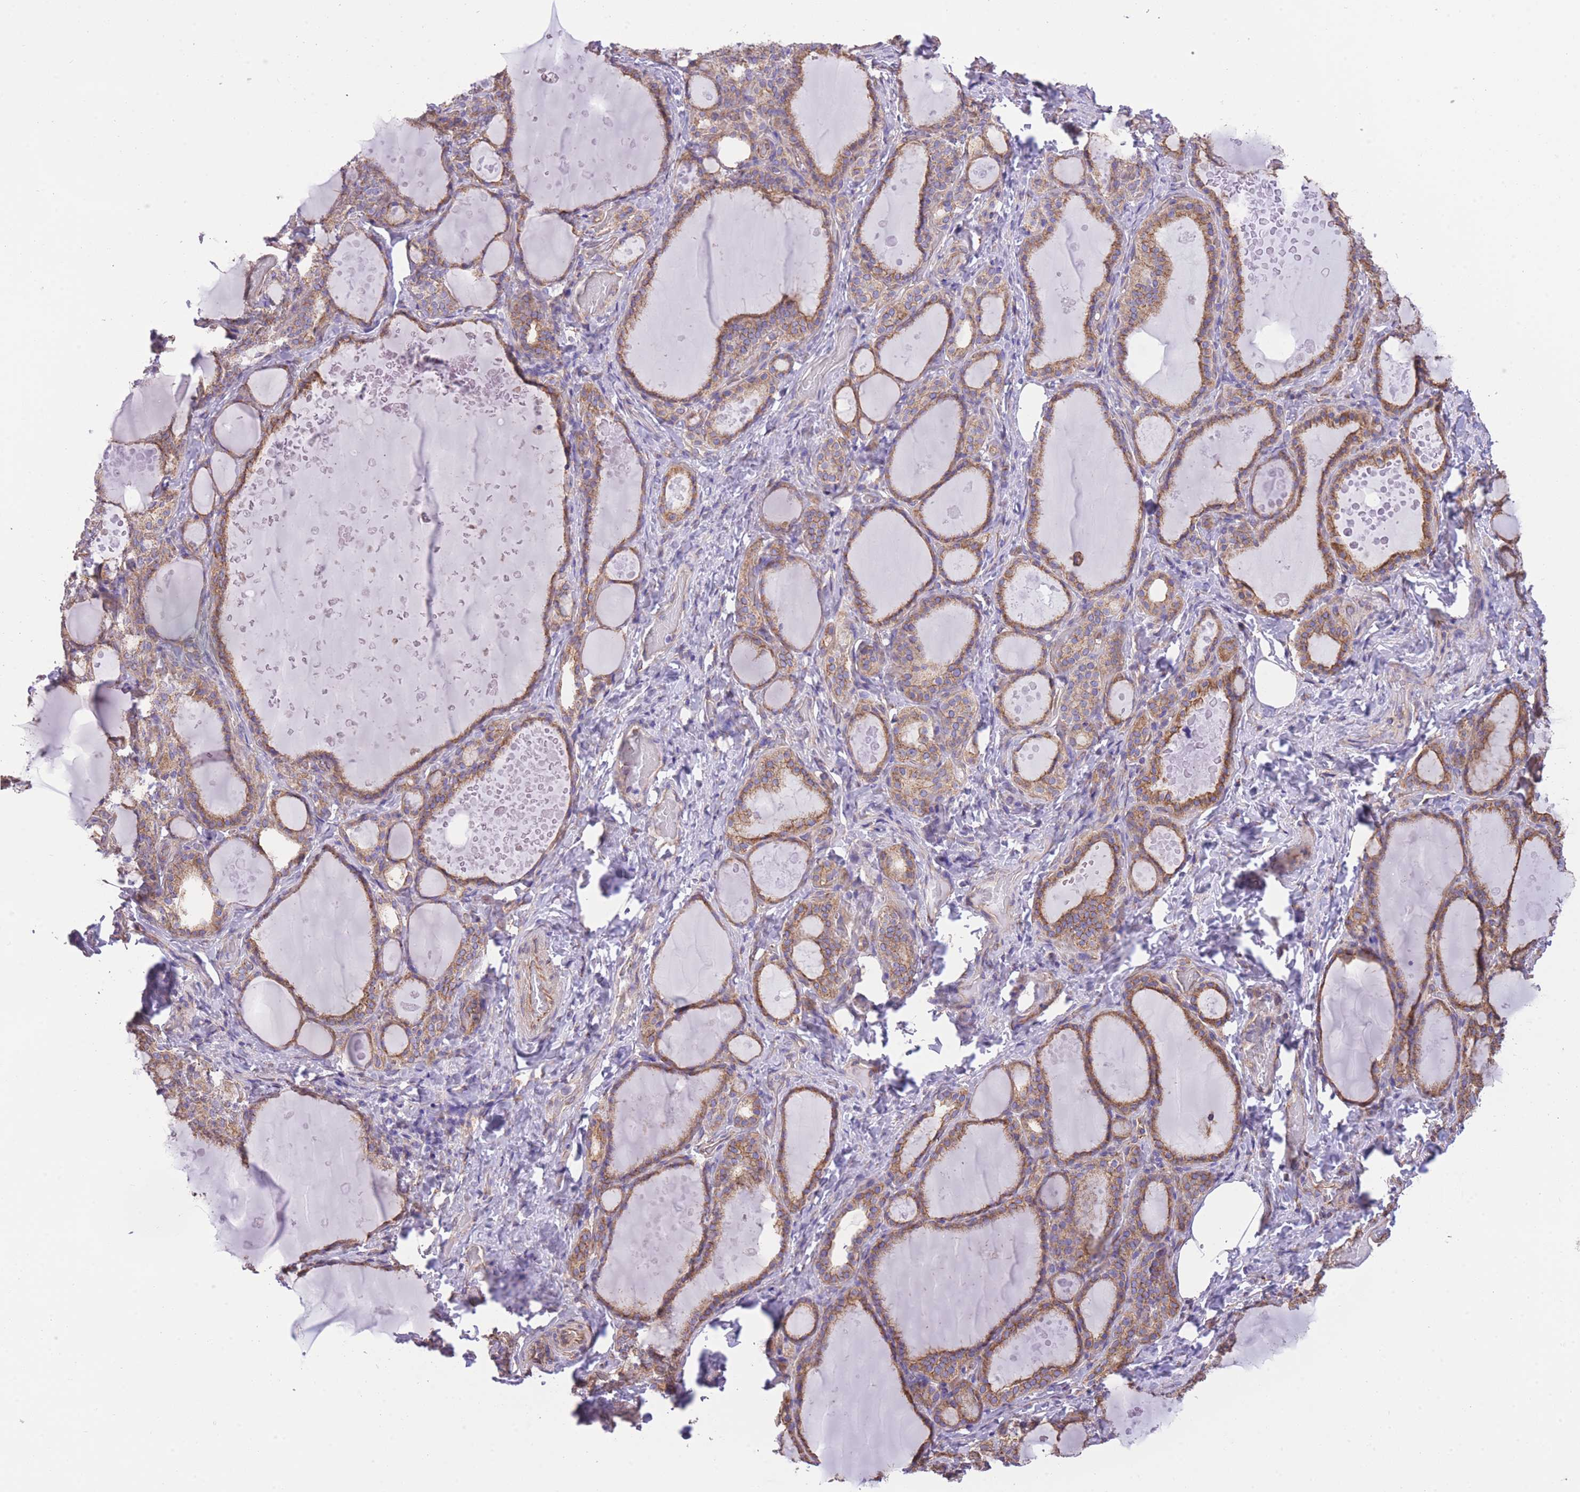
{"staining": {"intensity": "moderate", "quantity": ">75%", "location": "cytoplasmic/membranous"}, "tissue": "thyroid gland", "cell_type": "Glandular cells", "image_type": "normal", "snomed": [{"axis": "morphology", "description": "Normal tissue, NOS"}, {"axis": "topography", "description": "Thyroid gland"}], "caption": "Immunohistochemical staining of unremarkable human thyroid gland reveals medium levels of moderate cytoplasmic/membranous positivity in about >75% of glandular cells.", "gene": "RHOU", "patient": {"sex": "female", "age": 46}}